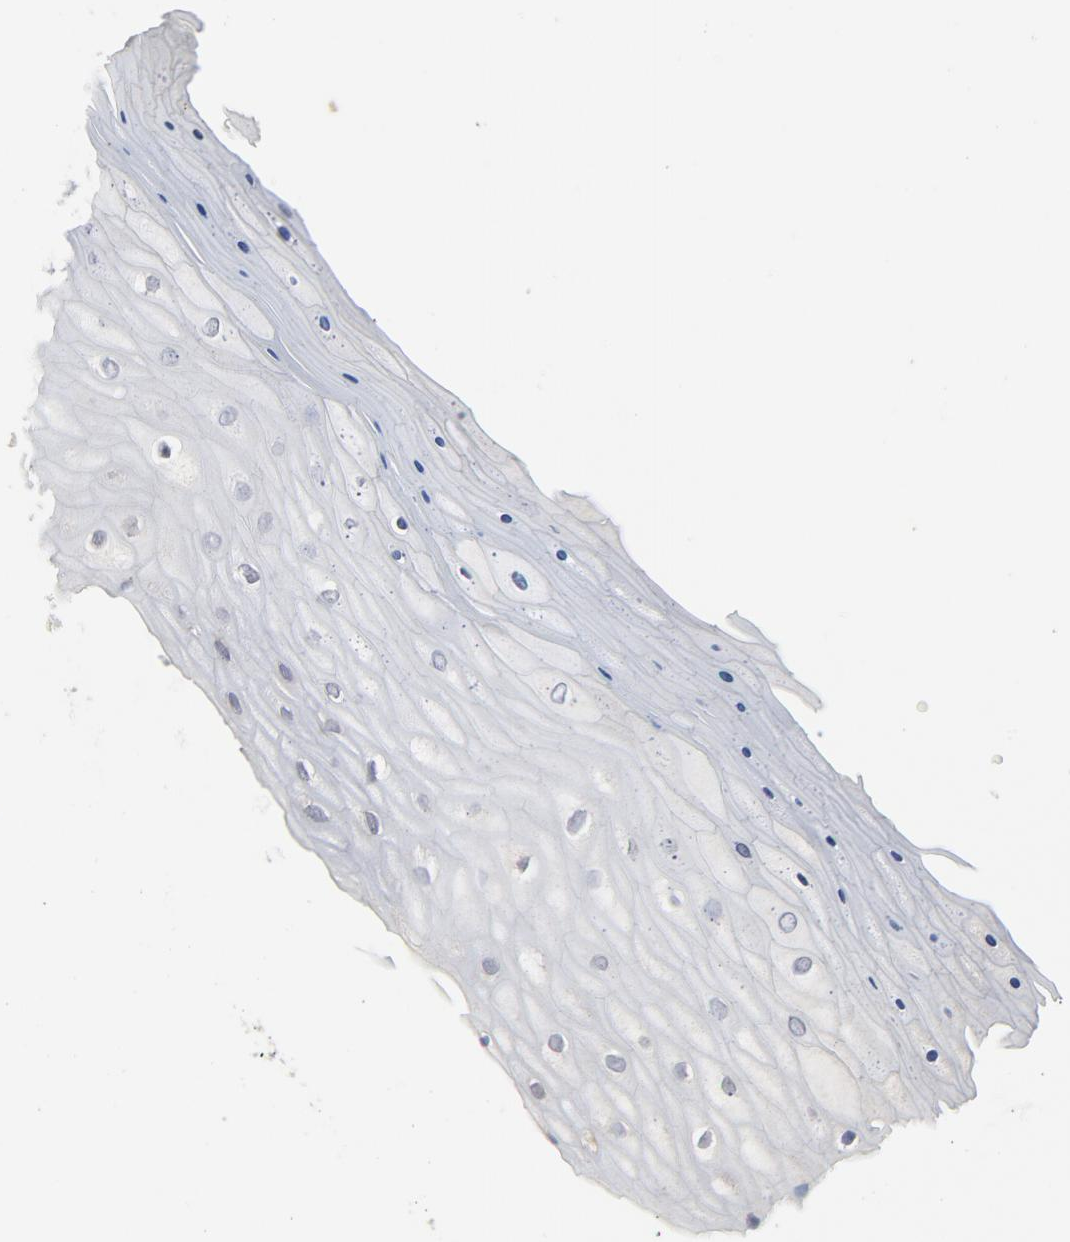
{"staining": {"intensity": "weak", "quantity": ">75%", "location": "cytoplasmic/membranous"}, "tissue": "cervix", "cell_type": "Glandular cells", "image_type": "normal", "snomed": [{"axis": "morphology", "description": "Normal tissue, NOS"}, {"axis": "topography", "description": "Cervix"}], "caption": "Immunohistochemical staining of benign human cervix exhibits low levels of weak cytoplasmic/membranous expression in about >75% of glandular cells. The protein of interest is shown in brown color, while the nuclei are stained blue.", "gene": "C14orf119", "patient": {"sex": "female", "age": 55}}